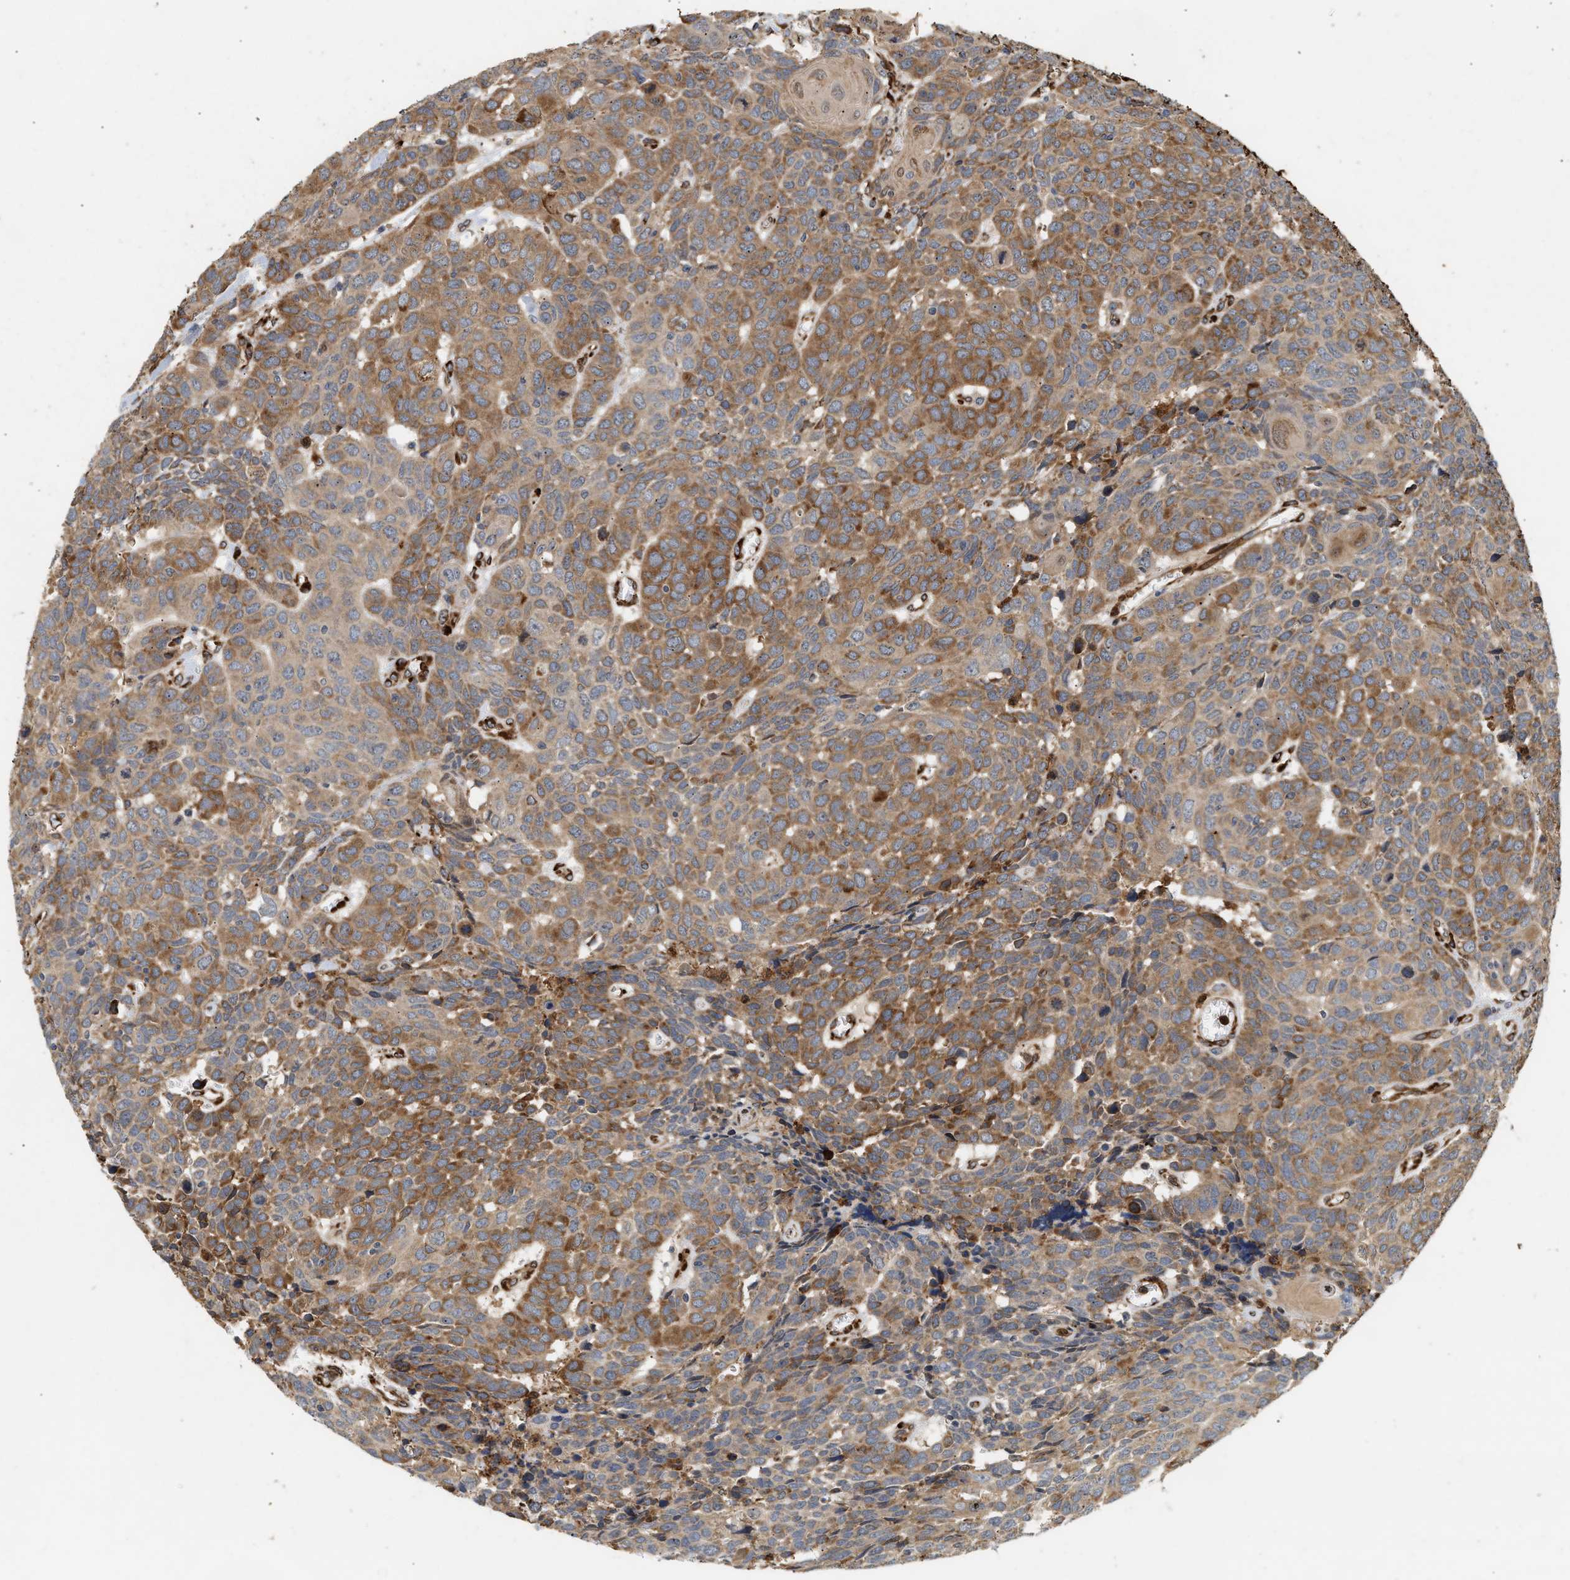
{"staining": {"intensity": "moderate", "quantity": ">75%", "location": "cytoplasmic/membranous"}, "tissue": "head and neck cancer", "cell_type": "Tumor cells", "image_type": "cancer", "snomed": [{"axis": "morphology", "description": "Squamous cell carcinoma, NOS"}, {"axis": "topography", "description": "Head-Neck"}], "caption": "Squamous cell carcinoma (head and neck) stained with DAB (3,3'-diaminobenzidine) IHC displays medium levels of moderate cytoplasmic/membranous positivity in approximately >75% of tumor cells.", "gene": "PLCD1", "patient": {"sex": "male", "age": 66}}